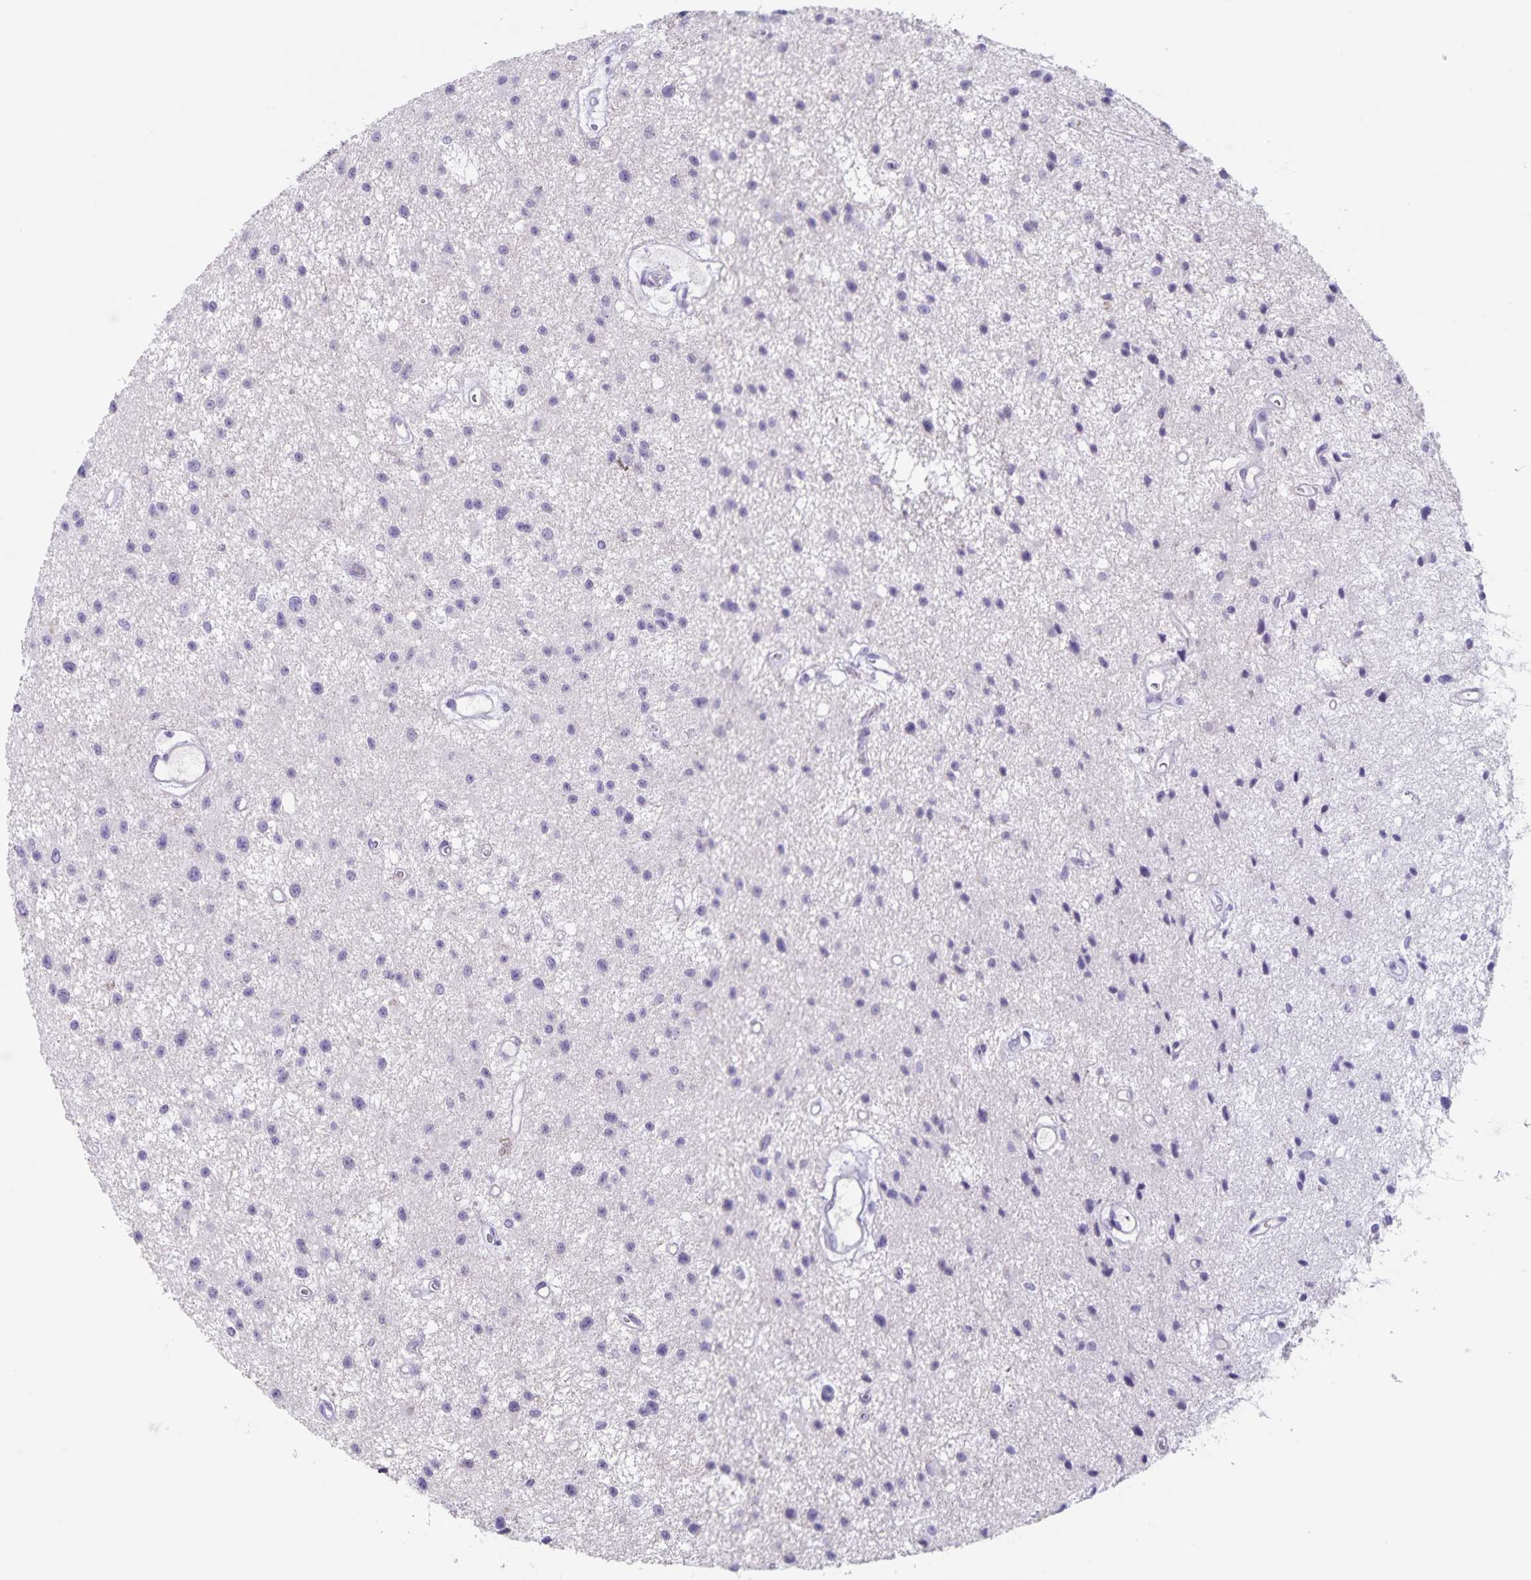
{"staining": {"intensity": "negative", "quantity": "none", "location": "none"}, "tissue": "glioma", "cell_type": "Tumor cells", "image_type": "cancer", "snomed": [{"axis": "morphology", "description": "Glioma, malignant, Low grade"}, {"axis": "topography", "description": "Brain"}], "caption": "Tumor cells show no significant protein expression in glioma.", "gene": "C11orf42", "patient": {"sex": "male", "age": 43}}